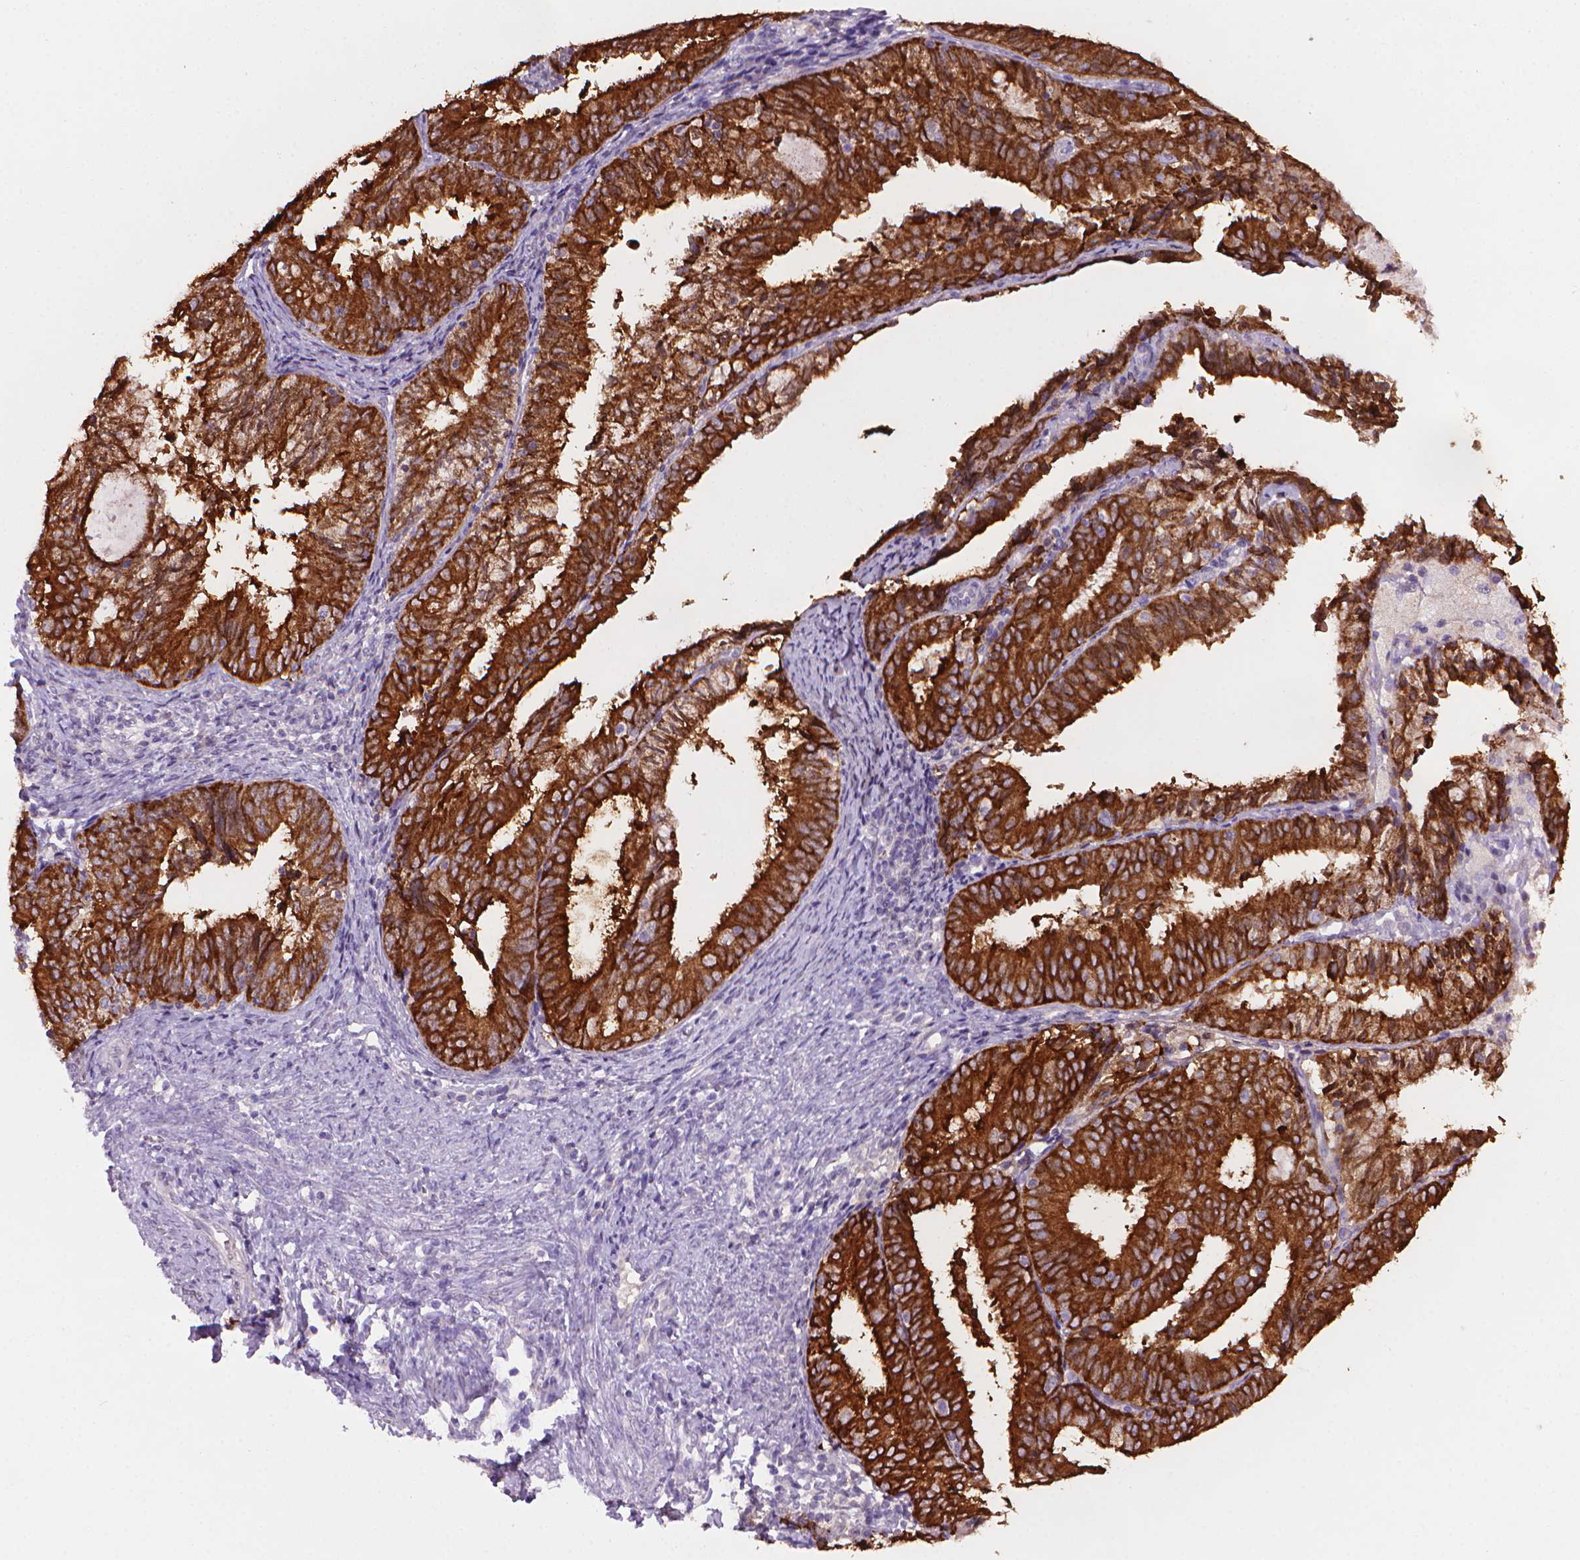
{"staining": {"intensity": "strong", "quantity": ">75%", "location": "cytoplasmic/membranous"}, "tissue": "endometrial cancer", "cell_type": "Tumor cells", "image_type": "cancer", "snomed": [{"axis": "morphology", "description": "Adenocarcinoma, NOS"}, {"axis": "topography", "description": "Endometrium"}], "caption": "Immunohistochemical staining of human adenocarcinoma (endometrial) demonstrates high levels of strong cytoplasmic/membranous expression in about >75% of tumor cells. The protein is stained brown, and the nuclei are stained in blue (DAB (3,3'-diaminobenzidine) IHC with brightfield microscopy, high magnification).", "gene": "MUC1", "patient": {"sex": "female", "age": 57}}